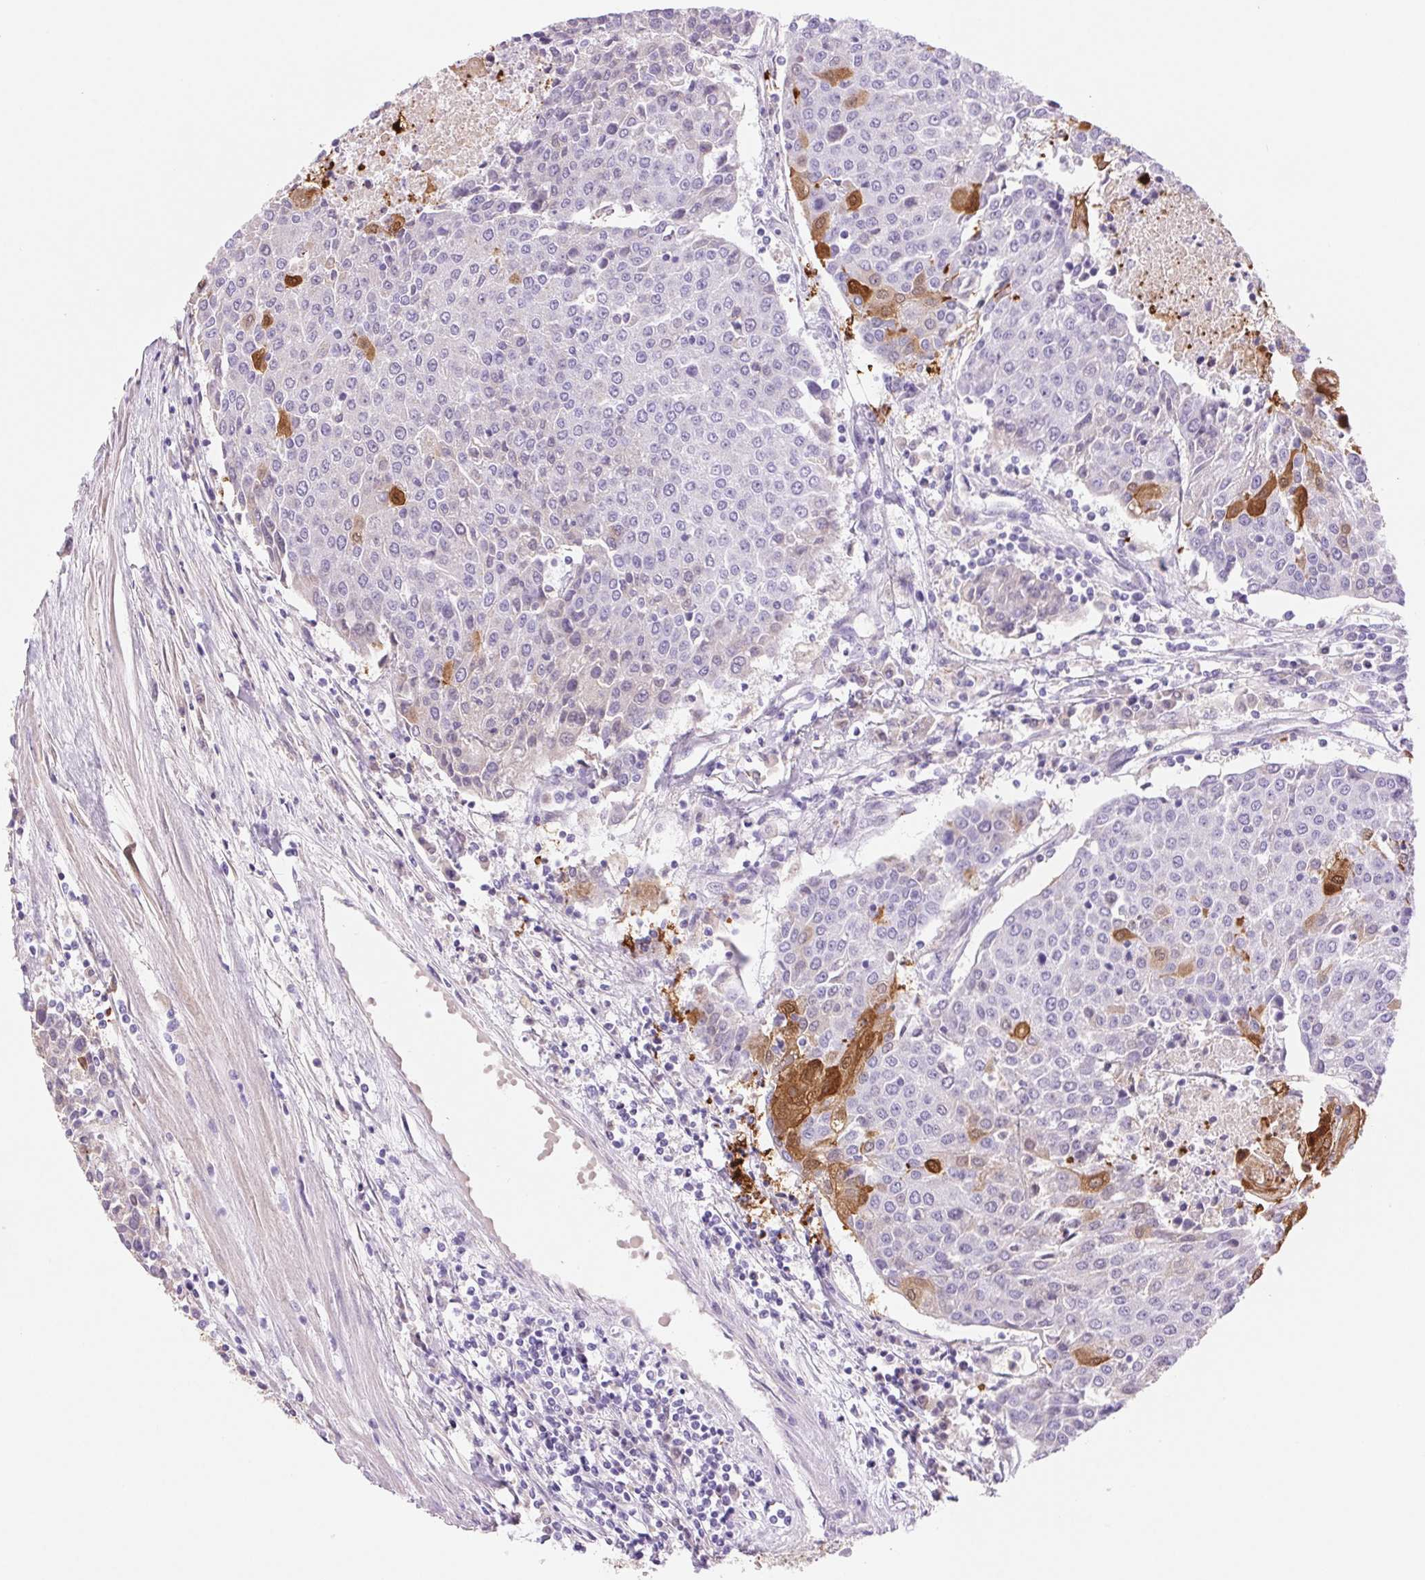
{"staining": {"intensity": "moderate", "quantity": "<25%", "location": "cytoplasmic/membranous,nuclear"}, "tissue": "urothelial cancer", "cell_type": "Tumor cells", "image_type": "cancer", "snomed": [{"axis": "morphology", "description": "Urothelial carcinoma, High grade"}, {"axis": "topography", "description": "Urinary bladder"}], "caption": "There is low levels of moderate cytoplasmic/membranous and nuclear staining in tumor cells of urothelial cancer, as demonstrated by immunohistochemical staining (brown color).", "gene": "SERPINB3", "patient": {"sex": "female", "age": 85}}